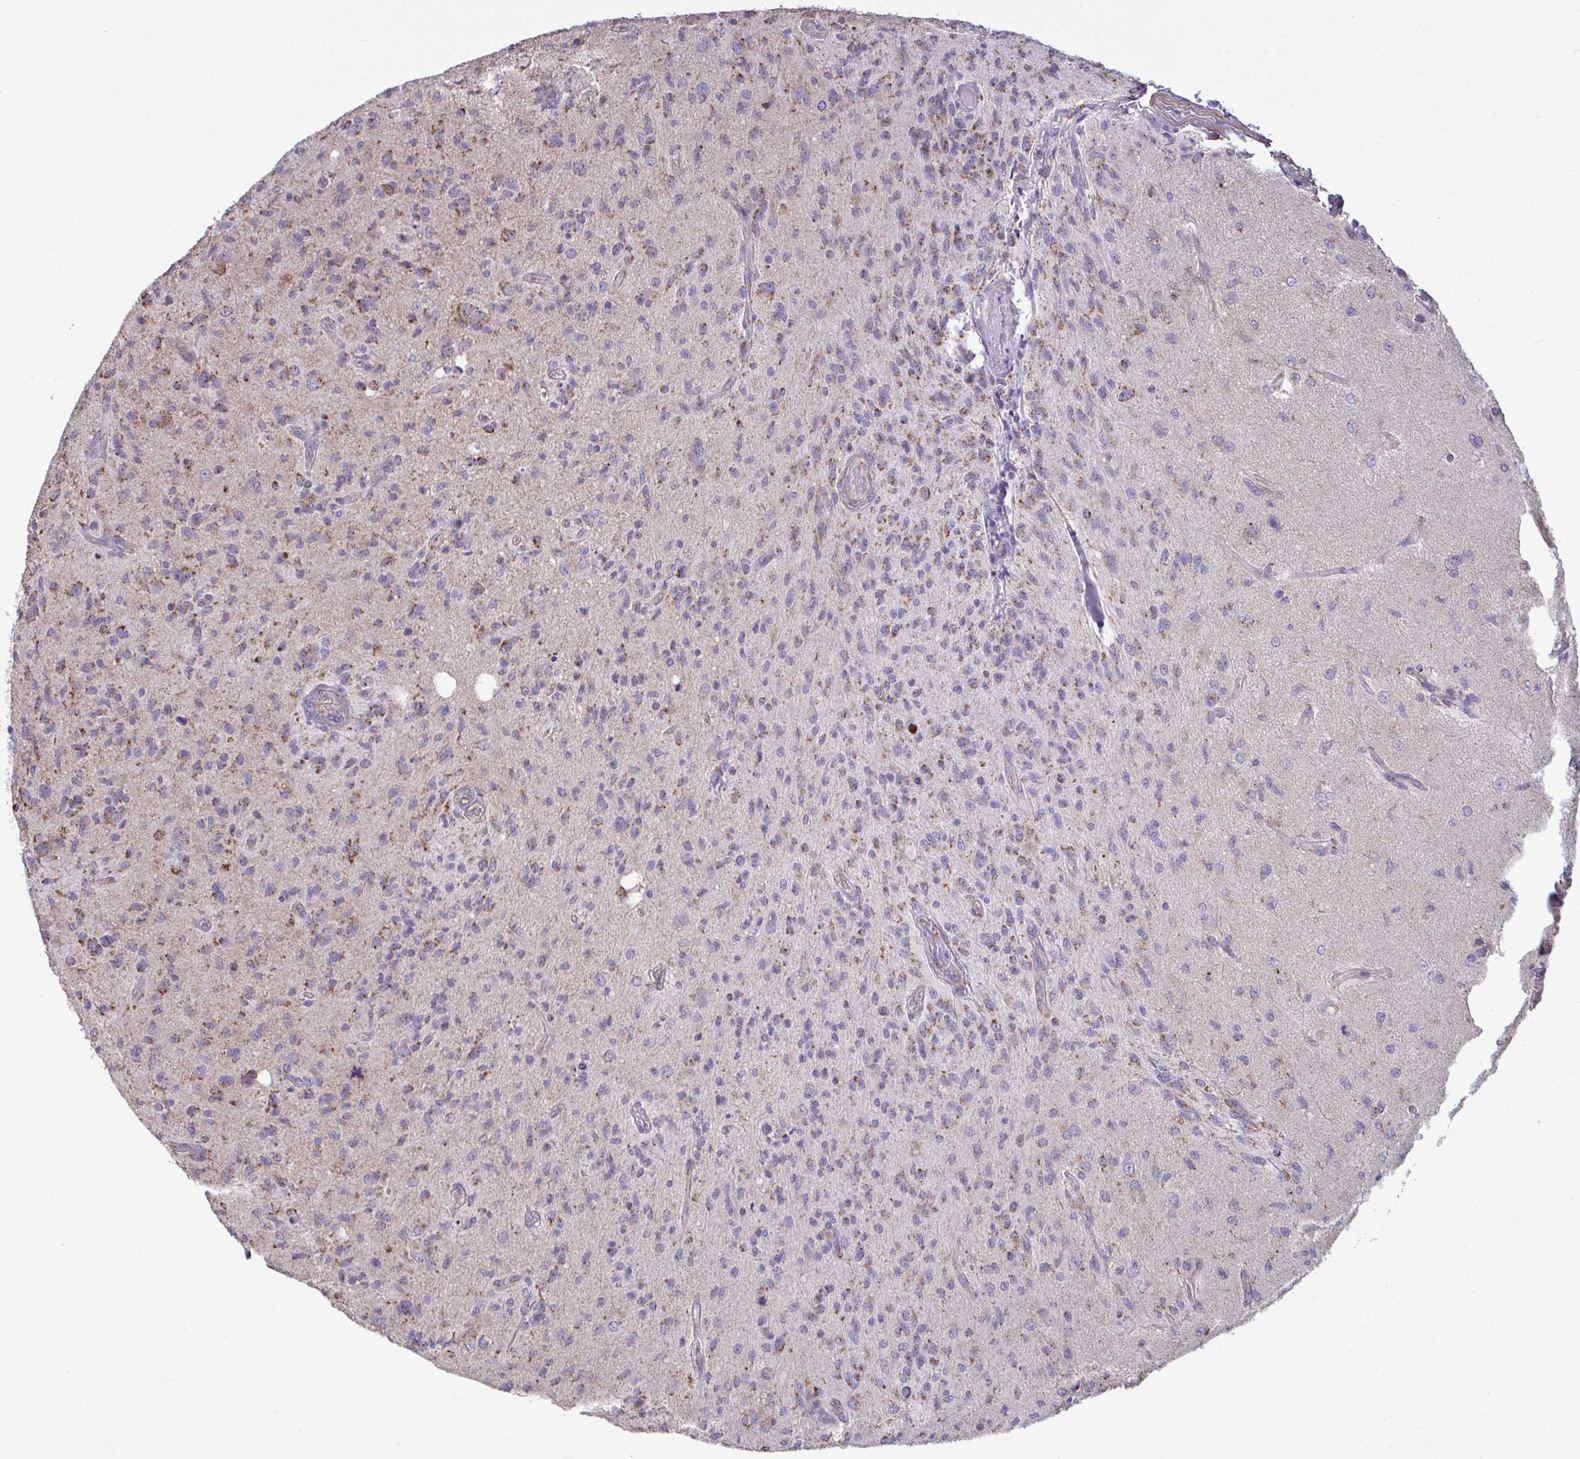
{"staining": {"intensity": "weak", "quantity": "25%-75%", "location": "cytoplasmic/membranous"}, "tissue": "glioma", "cell_type": "Tumor cells", "image_type": "cancer", "snomed": [{"axis": "morphology", "description": "Glioma, malignant, High grade"}, {"axis": "topography", "description": "Brain"}], "caption": "A brown stain labels weak cytoplasmic/membranous expression of a protein in human malignant high-grade glioma tumor cells.", "gene": "SARS2", "patient": {"sex": "female", "age": 67}}